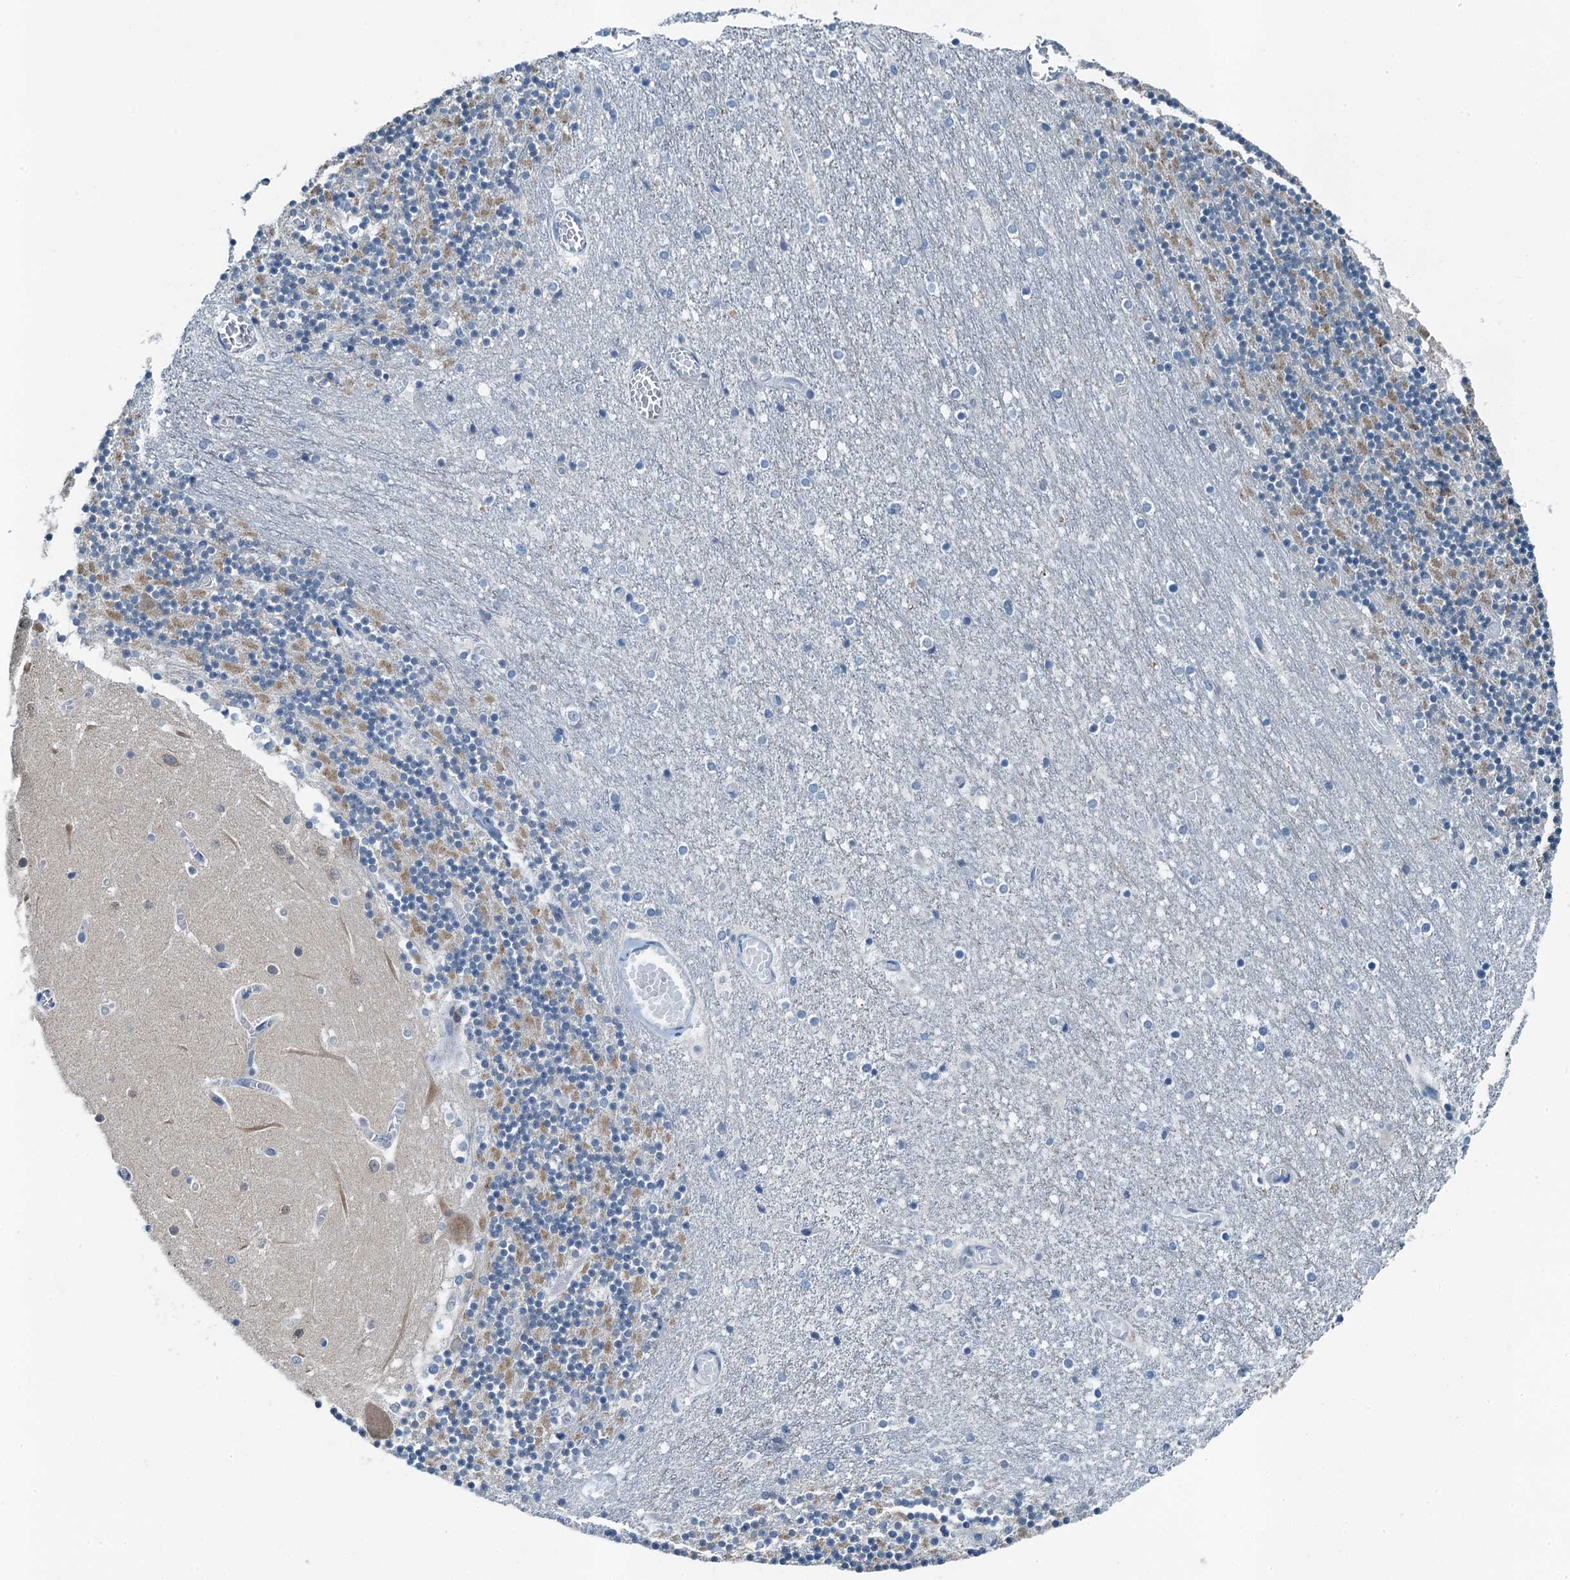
{"staining": {"intensity": "weak", "quantity": "<25%", "location": "cytoplasmic/membranous"}, "tissue": "cerebellum", "cell_type": "Cells in granular layer", "image_type": "normal", "snomed": [{"axis": "morphology", "description": "Normal tissue, NOS"}, {"axis": "topography", "description": "Cerebellum"}], "caption": "Cells in granular layer are negative for protein expression in benign human cerebellum. Nuclei are stained in blue.", "gene": "GFOD2", "patient": {"sex": "female", "age": 28}}